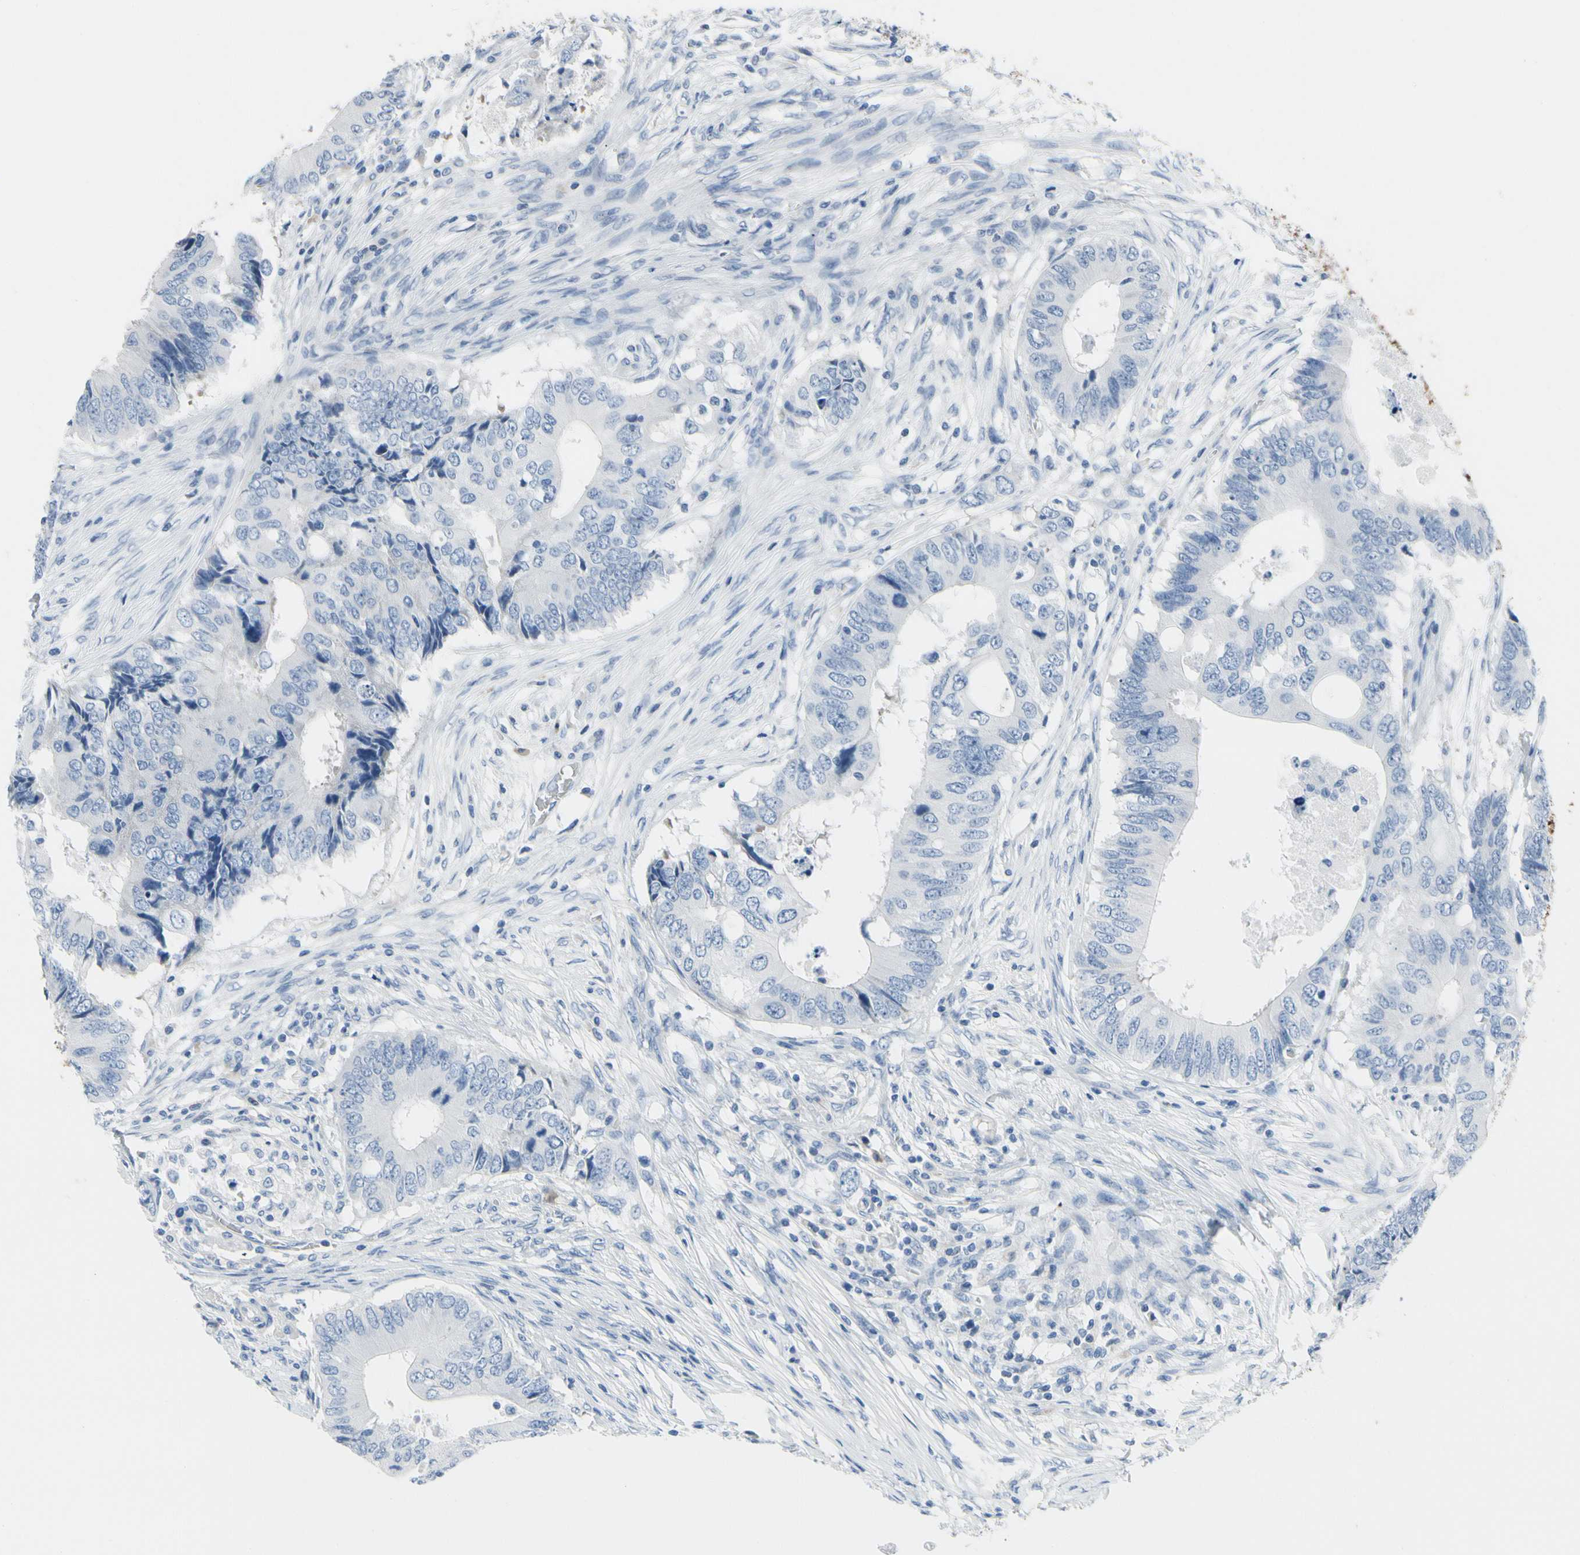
{"staining": {"intensity": "negative", "quantity": "none", "location": "none"}, "tissue": "colorectal cancer", "cell_type": "Tumor cells", "image_type": "cancer", "snomed": [{"axis": "morphology", "description": "Adenocarcinoma, NOS"}, {"axis": "topography", "description": "Colon"}], "caption": "High magnification brightfield microscopy of colorectal cancer (adenocarcinoma) stained with DAB (brown) and counterstained with hematoxylin (blue): tumor cells show no significant positivity.", "gene": "MUC5B", "patient": {"sex": "male", "age": 71}}